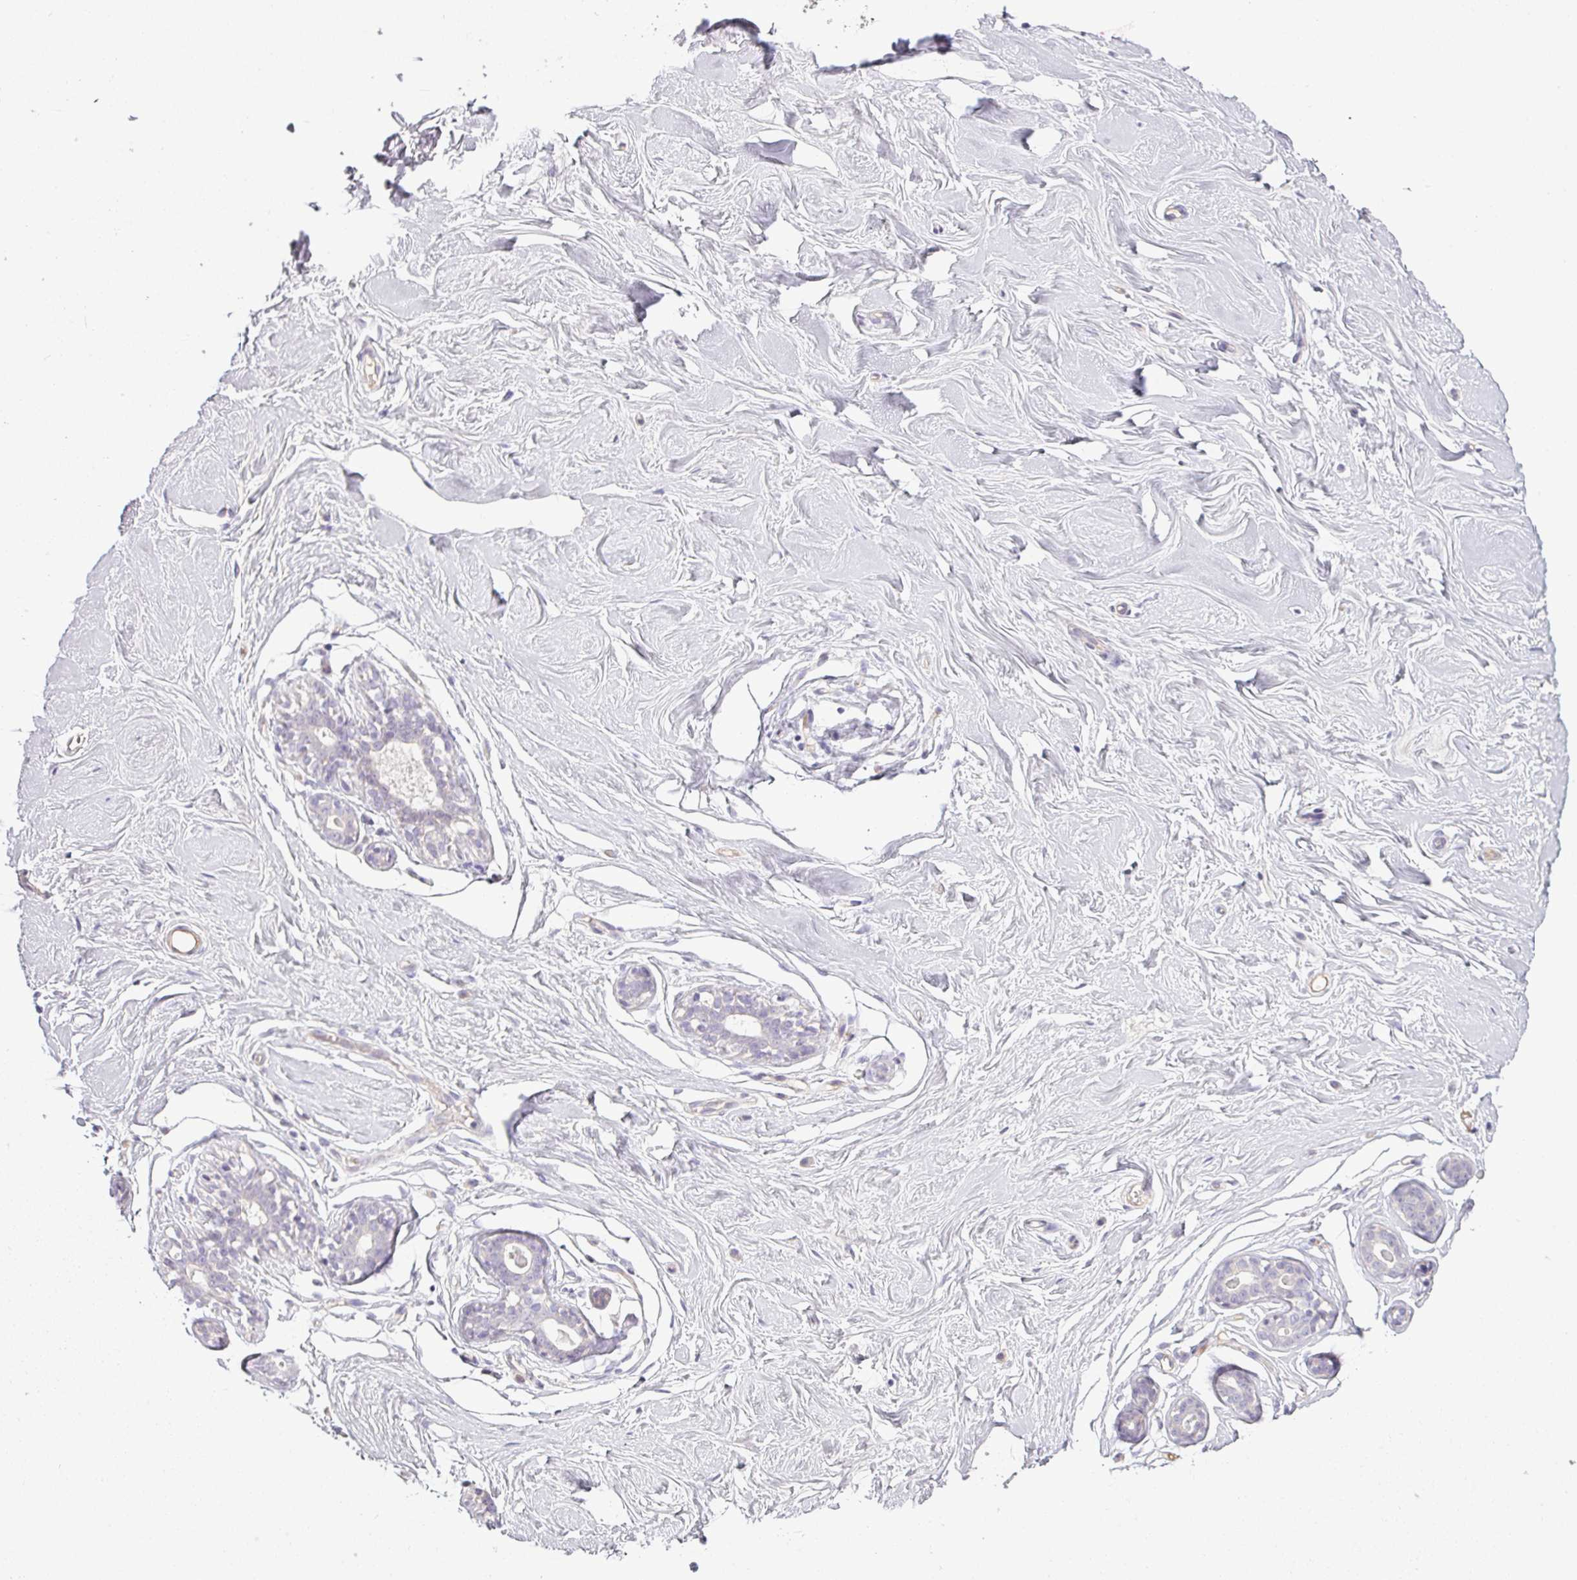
{"staining": {"intensity": "negative", "quantity": "none", "location": "none"}, "tissue": "breast", "cell_type": "Adipocytes", "image_type": "normal", "snomed": [{"axis": "morphology", "description": "Normal tissue, NOS"}, {"axis": "topography", "description": "Breast"}], "caption": "Immunohistochemistry of benign breast demonstrates no positivity in adipocytes.", "gene": "APOM", "patient": {"sex": "female", "age": 23}}